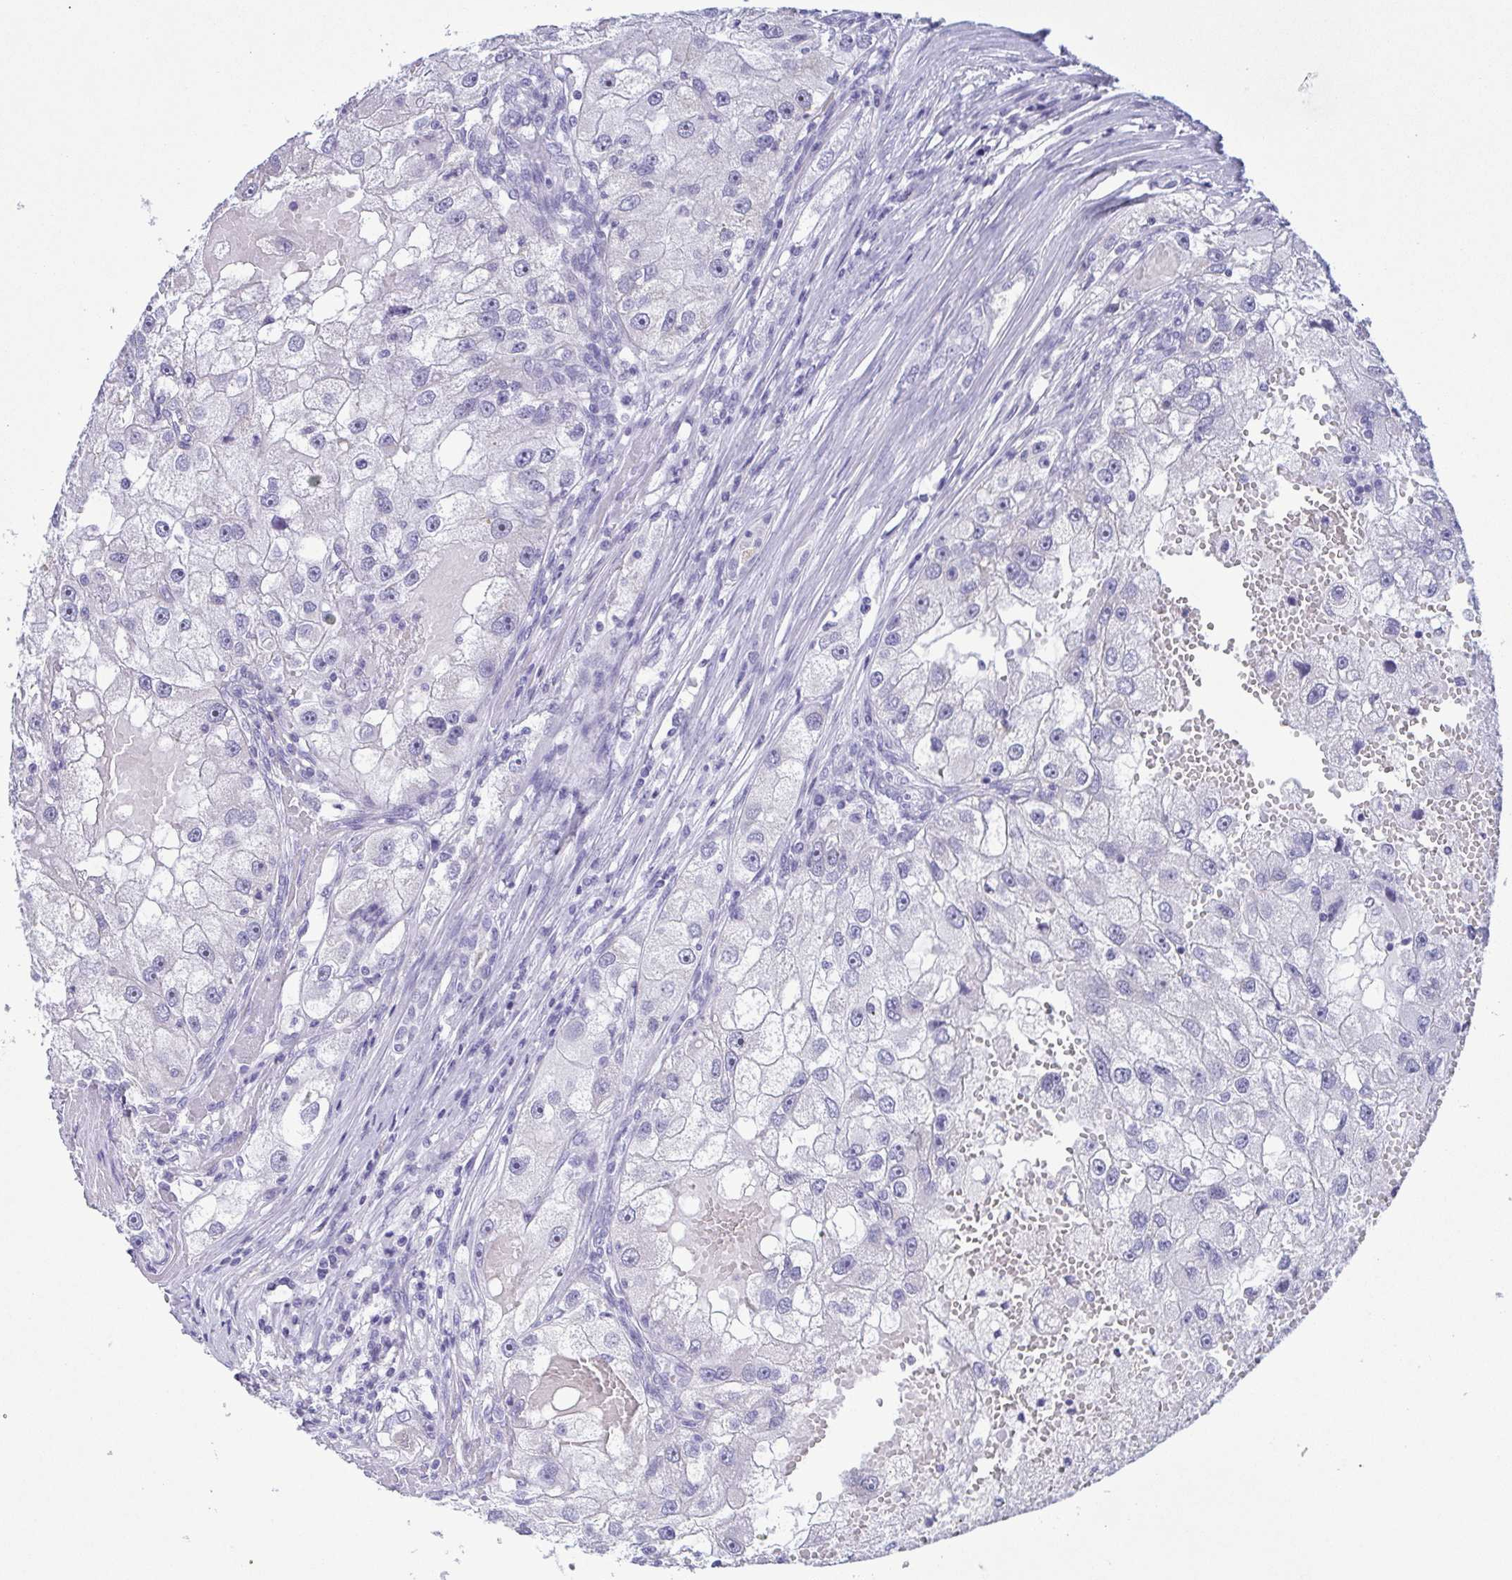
{"staining": {"intensity": "negative", "quantity": "none", "location": "none"}, "tissue": "renal cancer", "cell_type": "Tumor cells", "image_type": "cancer", "snomed": [{"axis": "morphology", "description": "Adenocarcinoma, NOS"}, {"axis": "topography", "description": "Kidney"}], "caption": "Protein analysis of adenocarcinoma (renal) reveals no significant expression in tumor cells.", "gene": "MYL7", "patient": {"sex": "male", "age": 63}}